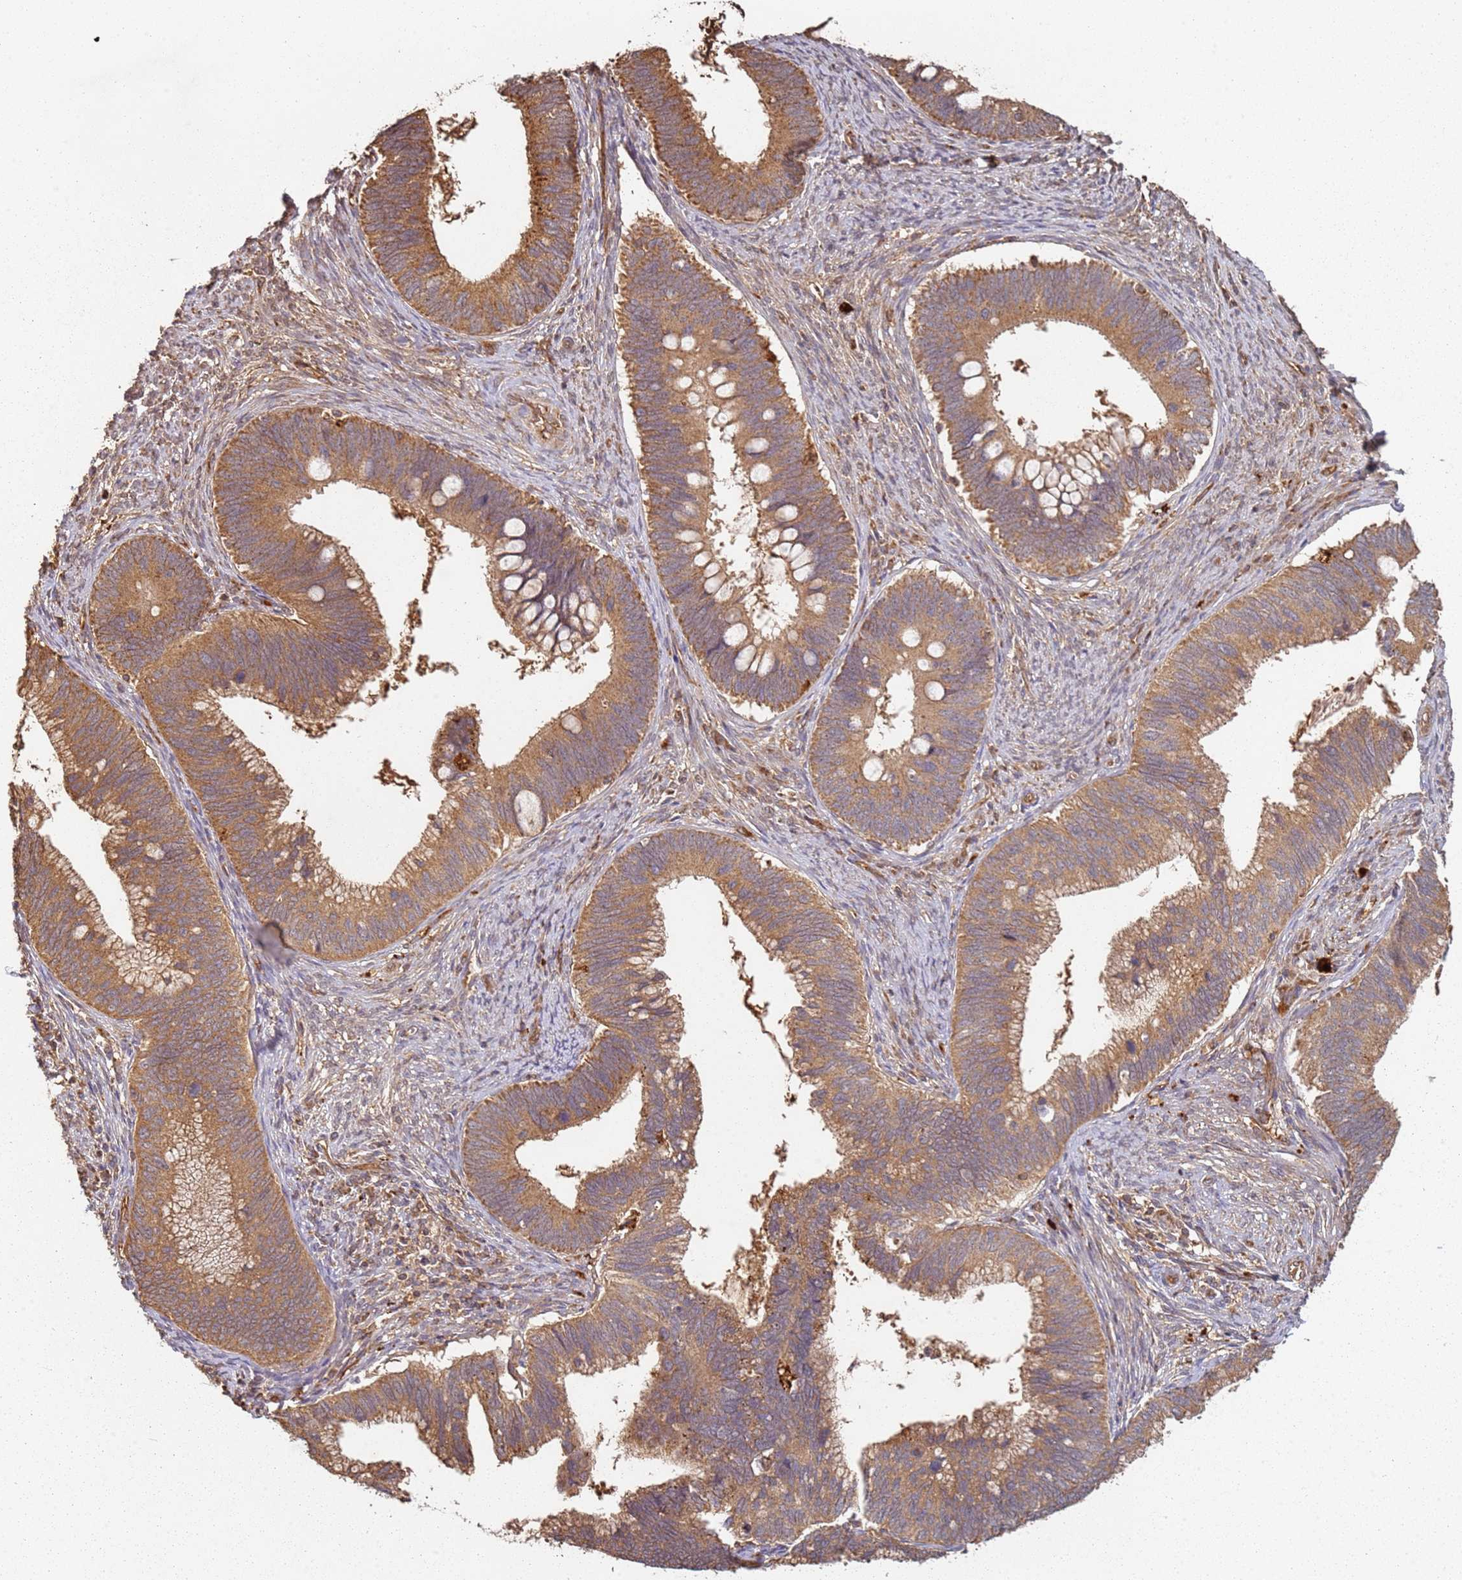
{"staining": {"intensity": "moderate", "quantity": ">75%", "location": "cytoplasmic/membranous"}, "tissue": "cervical cancer", "cell_type": "Tumor cells", "image_type": "cancer", "snomed": [{"axis": "morphology", "description": "Adenocarcinoma, NOS"}, {"axis": "topography", "description": "Cervix"}], "caption": "Cervical cancer (adenocarcinoma) stained for a protein shows moderate cytoplasmic/membranous positivity in tumor cells.", "gene": "SCGB2B2", "patient": {"sex": "female", "age": 42}}